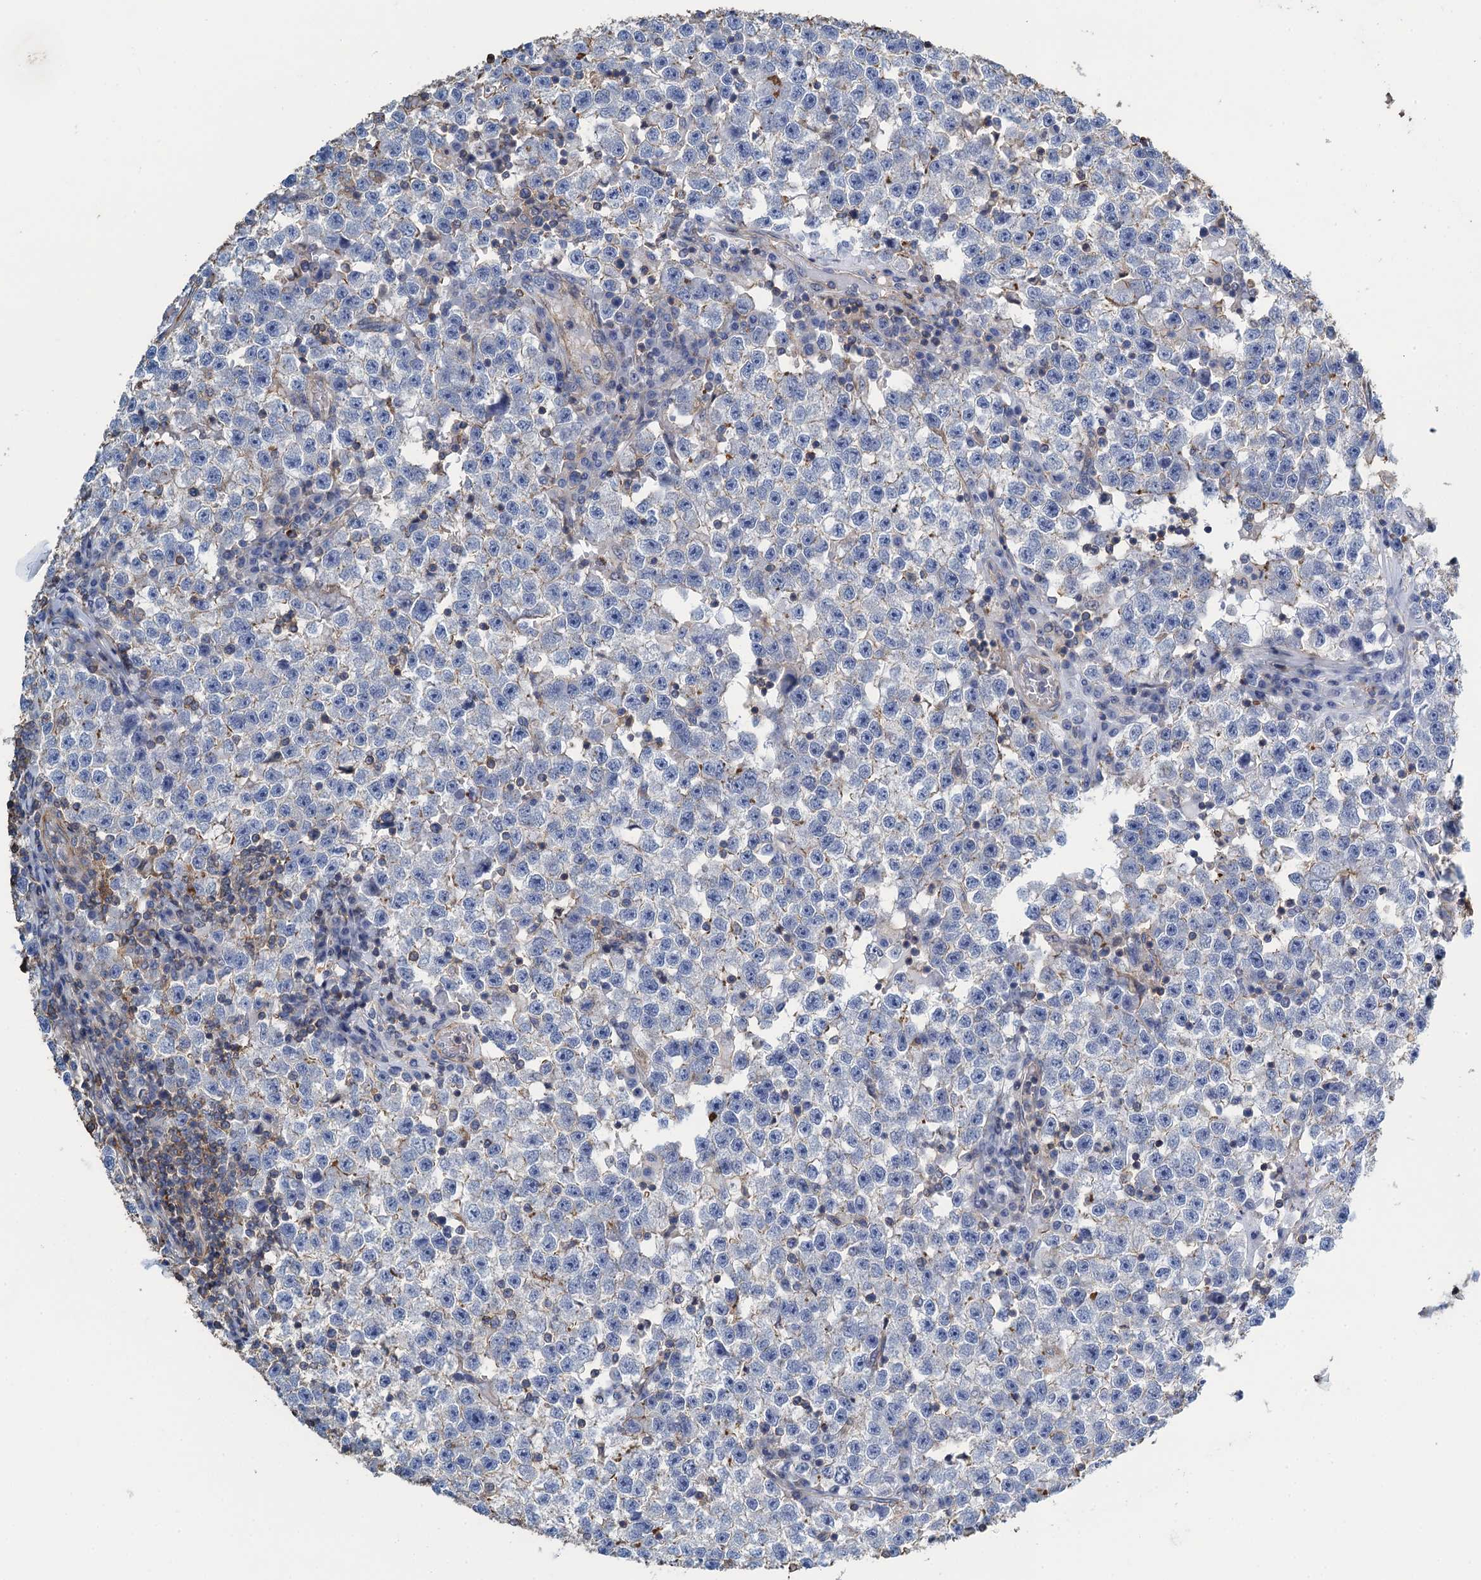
{"staining": {"intensity": "weak", "quantity": "<25%", "location": "cytoplasmic/membranous"}, "tissue": "testis cancer", "cell_type": "Tumor cells", "image_type": "cancer", "snomed": [{"axis": "morphology", "description": "Seminoma, NOS"}, {"axis": "topography", "description": "Testis"}], "caption": "The immunohistochemistry (IHC) histopathology image has no significant staining in tumor cells of testis seminoma tissue. Nuclei are stained in blue.", "gene": "PROSER2", "patient": {"sex": "male", "age": 22}}